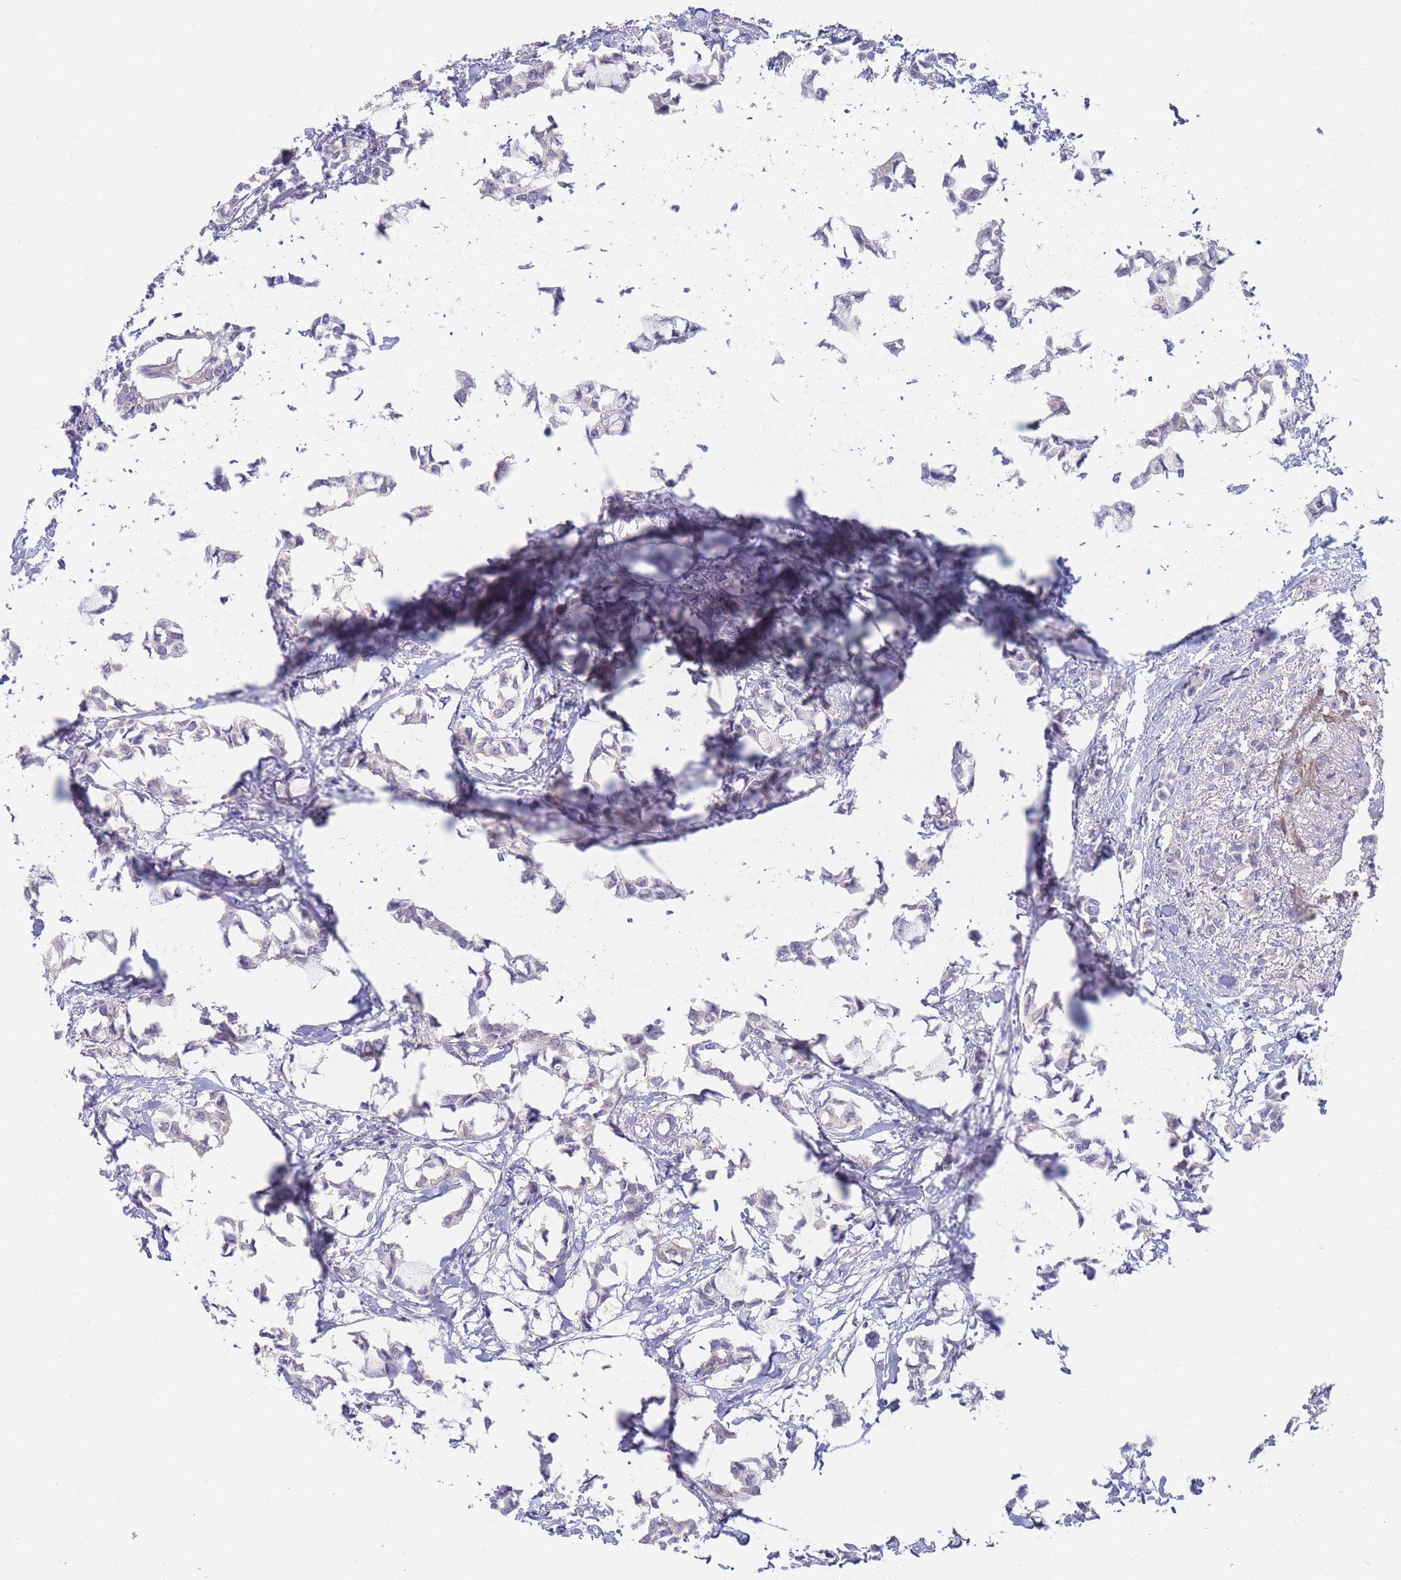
{"staining": {"intensity": "negative", "quantity": "none", "location": "none"}, "tissue": "breast cancer", "cell_type": "Tumor cells", "image_type": "cancer", "snomed": [{"axis": "morphology", "description": "Duct carcinoma"}, {"axis": "topography", "description": "Breast"}], "caption": "IHC image of neoplastic tissue: human breast cancer (invasive ductal carcinoma) stained with DAB shows no significant protein expression in tumor cells. The staining is performed using DAB (3,3'-diaminobenzidine) brown chromogen with nuclei counter-stained in using hematoxylin.", "gene": "SUGT1", "patient": {"sex": "female", "age": 73}}